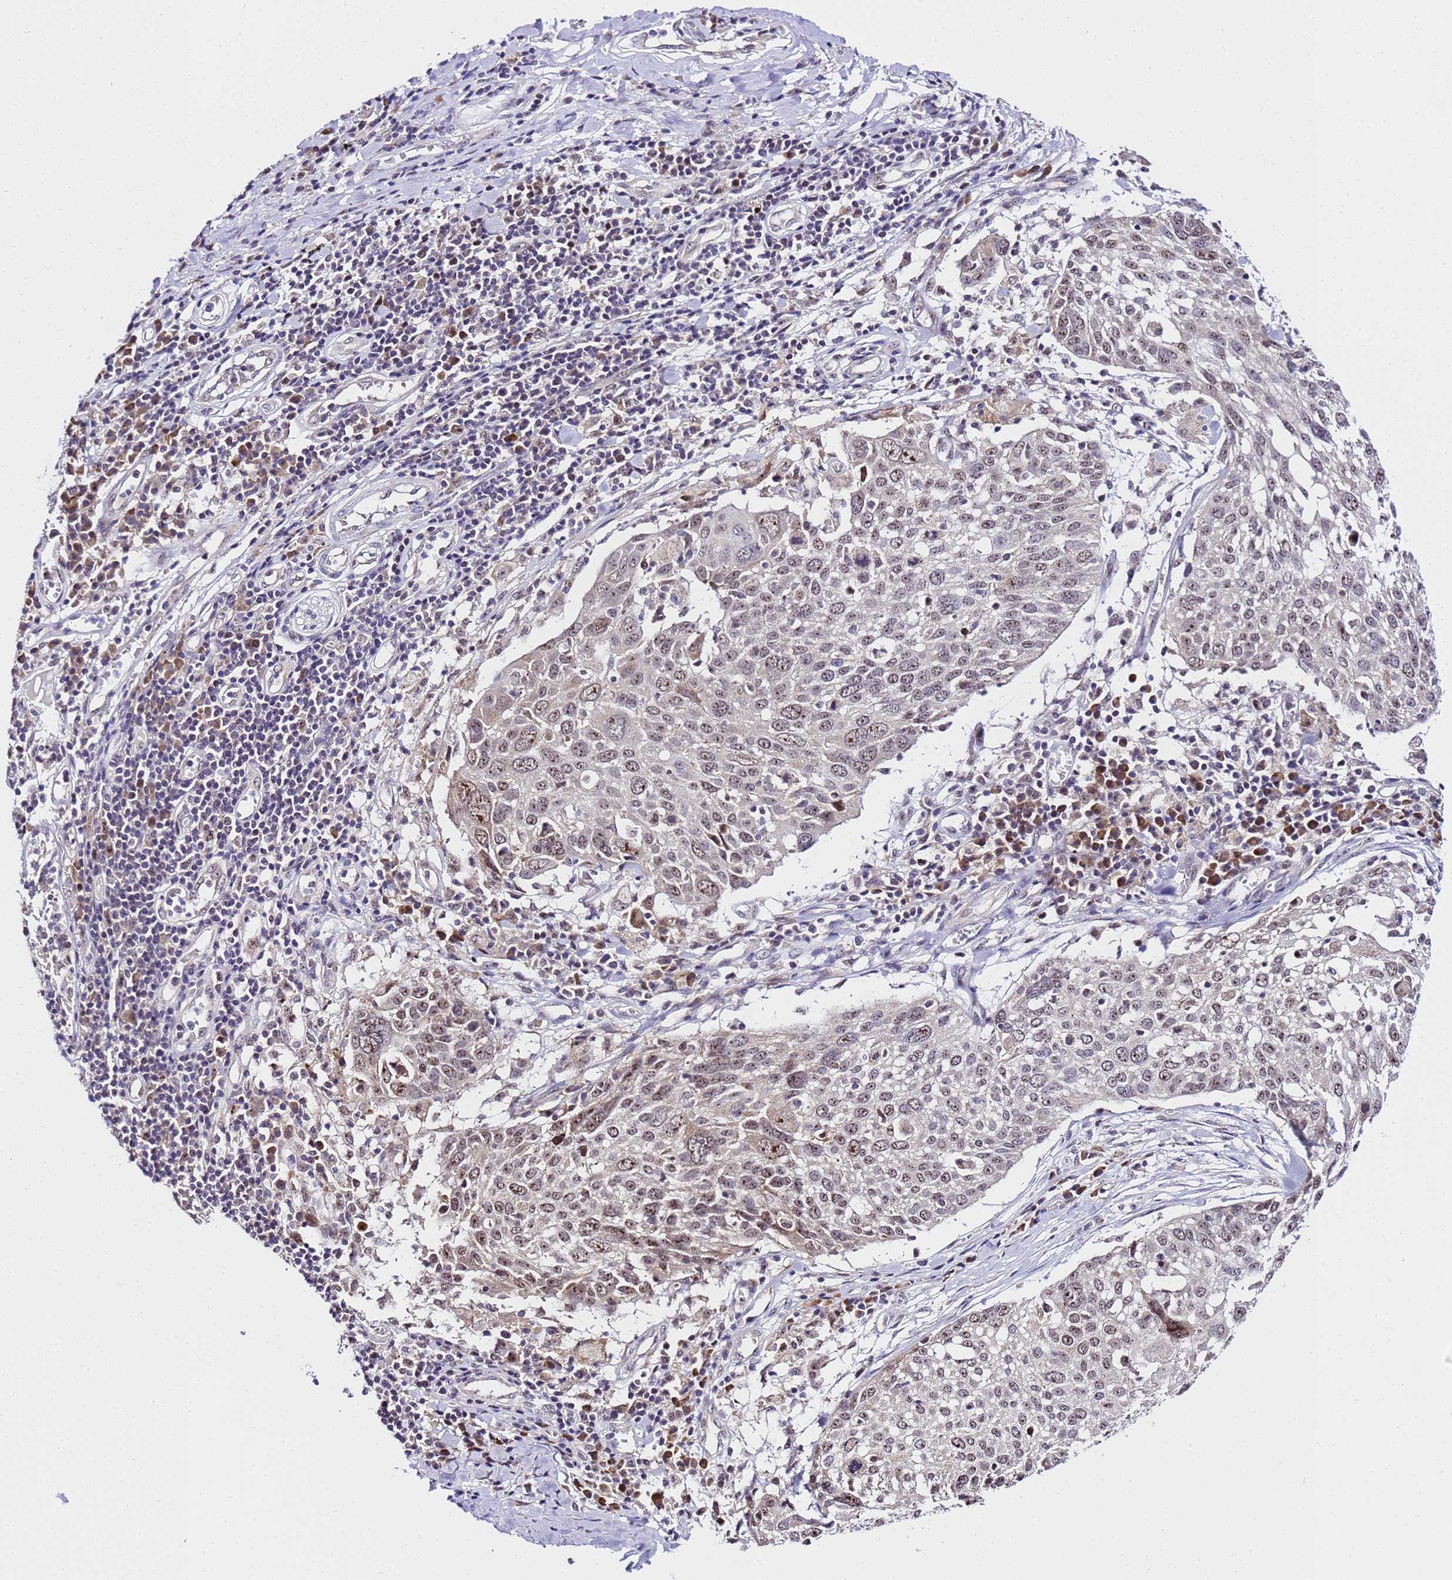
{"staining": {"intensity": "moderate", "quantity": ">75%", "location": "nuclear"}, "tissue": "lung cancer", "cell_type": "Tumor cells", "image_type": "cancer", "snomed": [{"axis": "morphology", "description": "Squamous cell carcinoma, NOS"}, {"axis": "topography", "description": "Lung"}], "caption": "The immunohistochemical stain labels moderate nuclear positivity in tumor cells of lung cancer (squamous cell carcinoma) tissue. (IHC, brightfield microscopy, high magnification).", "gene": "SLX4IP", "patient": {"sex": "male", "age": 65}}